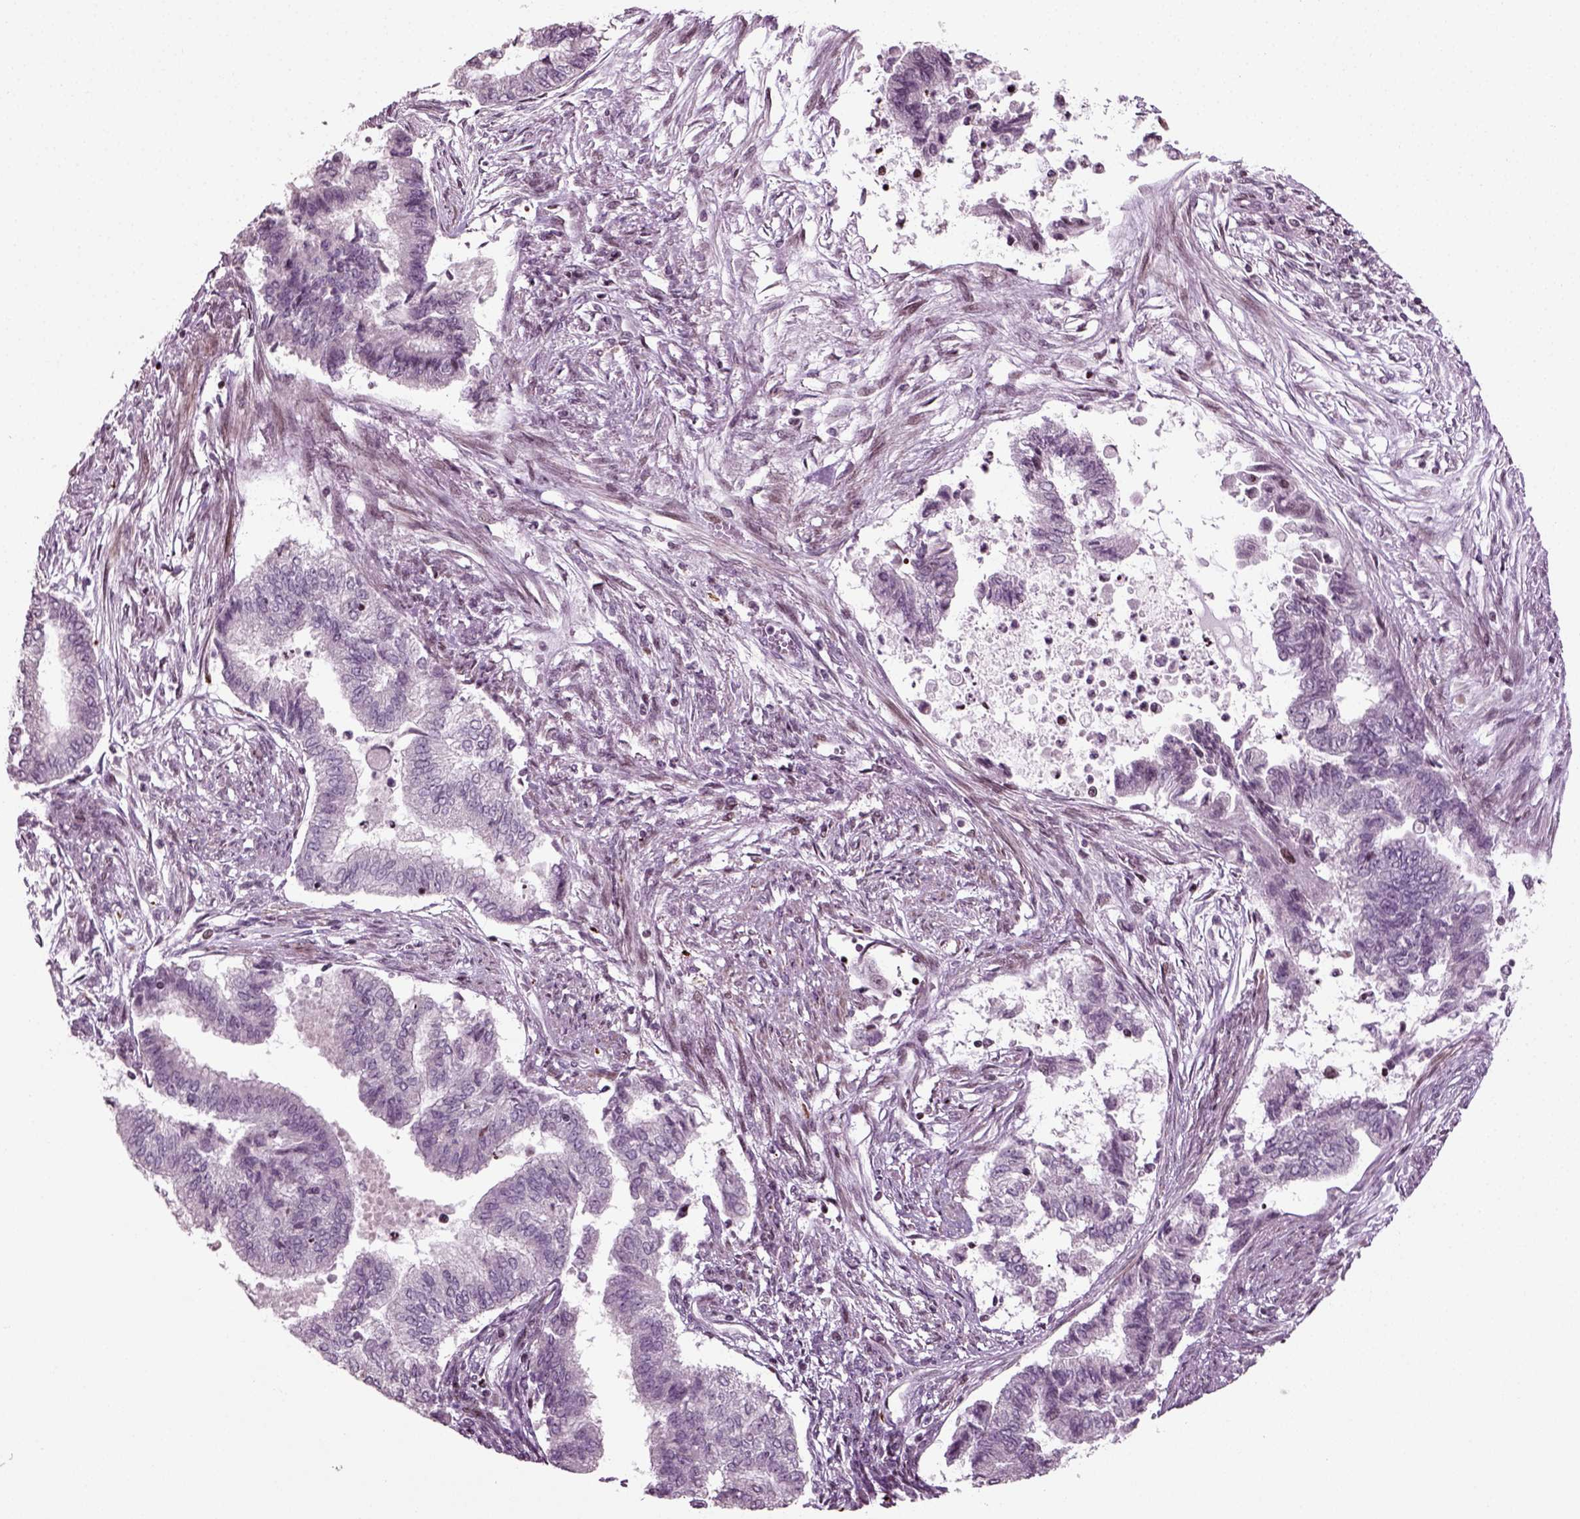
{"staining": {"intensity": "negative", "quantity": "none", "location": "none"}, "tissue": "endometrial cancer", "cell_type": "Tumor cells", "image_type": "cancer", "snomed": [{"axis": "morphology", "description": "Adenocarcinoma, NOS"}, {"axis": "topography", "description": "Endometrium"}], "caption": "Histopathology image shows no protein staining in tumor cells of endometrial cancer tissue.", "gene": "HEYL", "patient": {"sex": "female", "age": 65}}